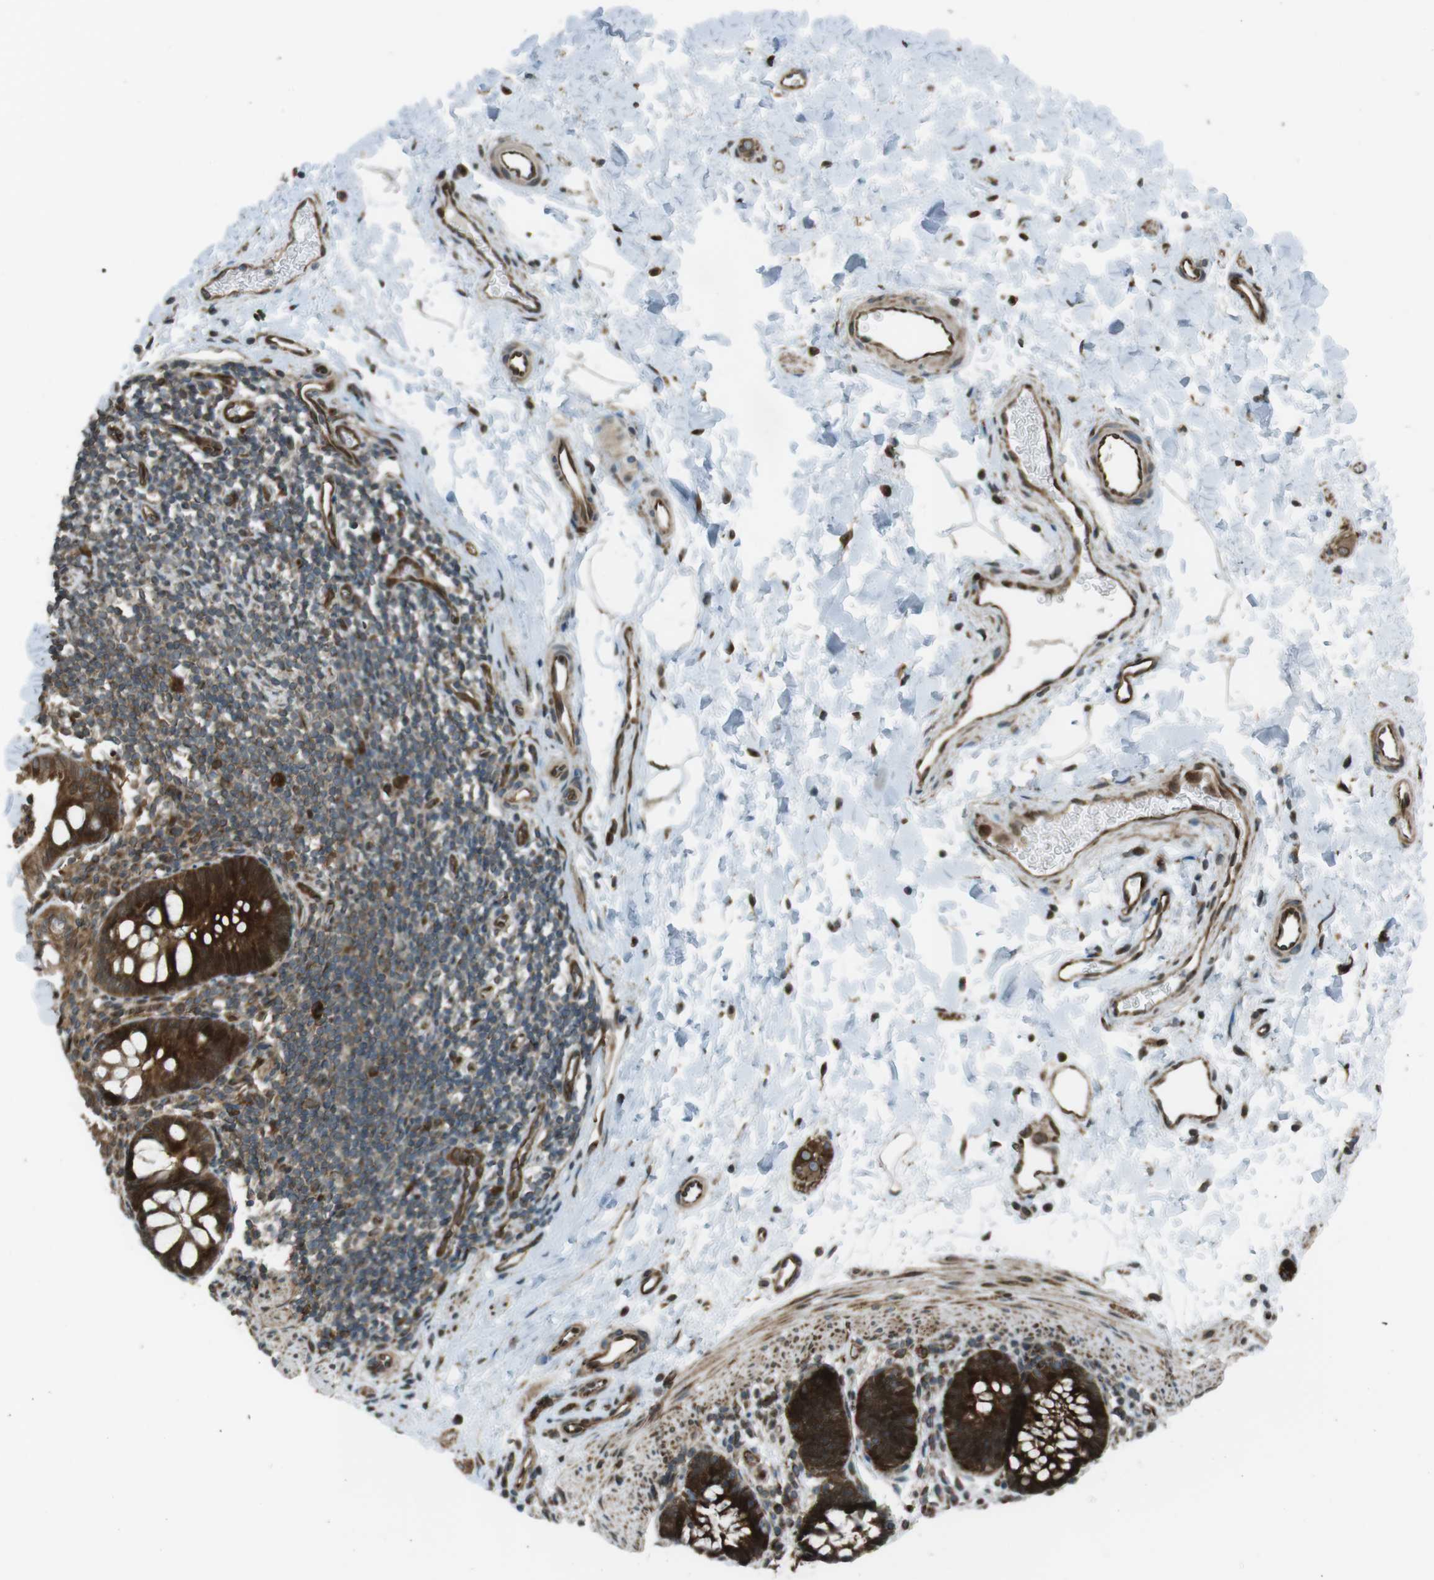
{"staining": {"intensity": "strong", "quantity": ">75%", "location": "cytoplasmic/membranous"}, "tissue": "rectum", "cell_type": "Glandular cells", "image_type": "normal", "snomed": [{"axis": "morphology", "description": "Normal tissue, NOS"}, {"axis": "topography", "description": "Rectum"}], "caption": "Protein expression analysis of unremarkable human rectum reveals strong cytoplasmic/membranous positivity in about >75% of glandular cells.", "gene": "ZNF330", "patient": {"sex": "female", "age": 24}}